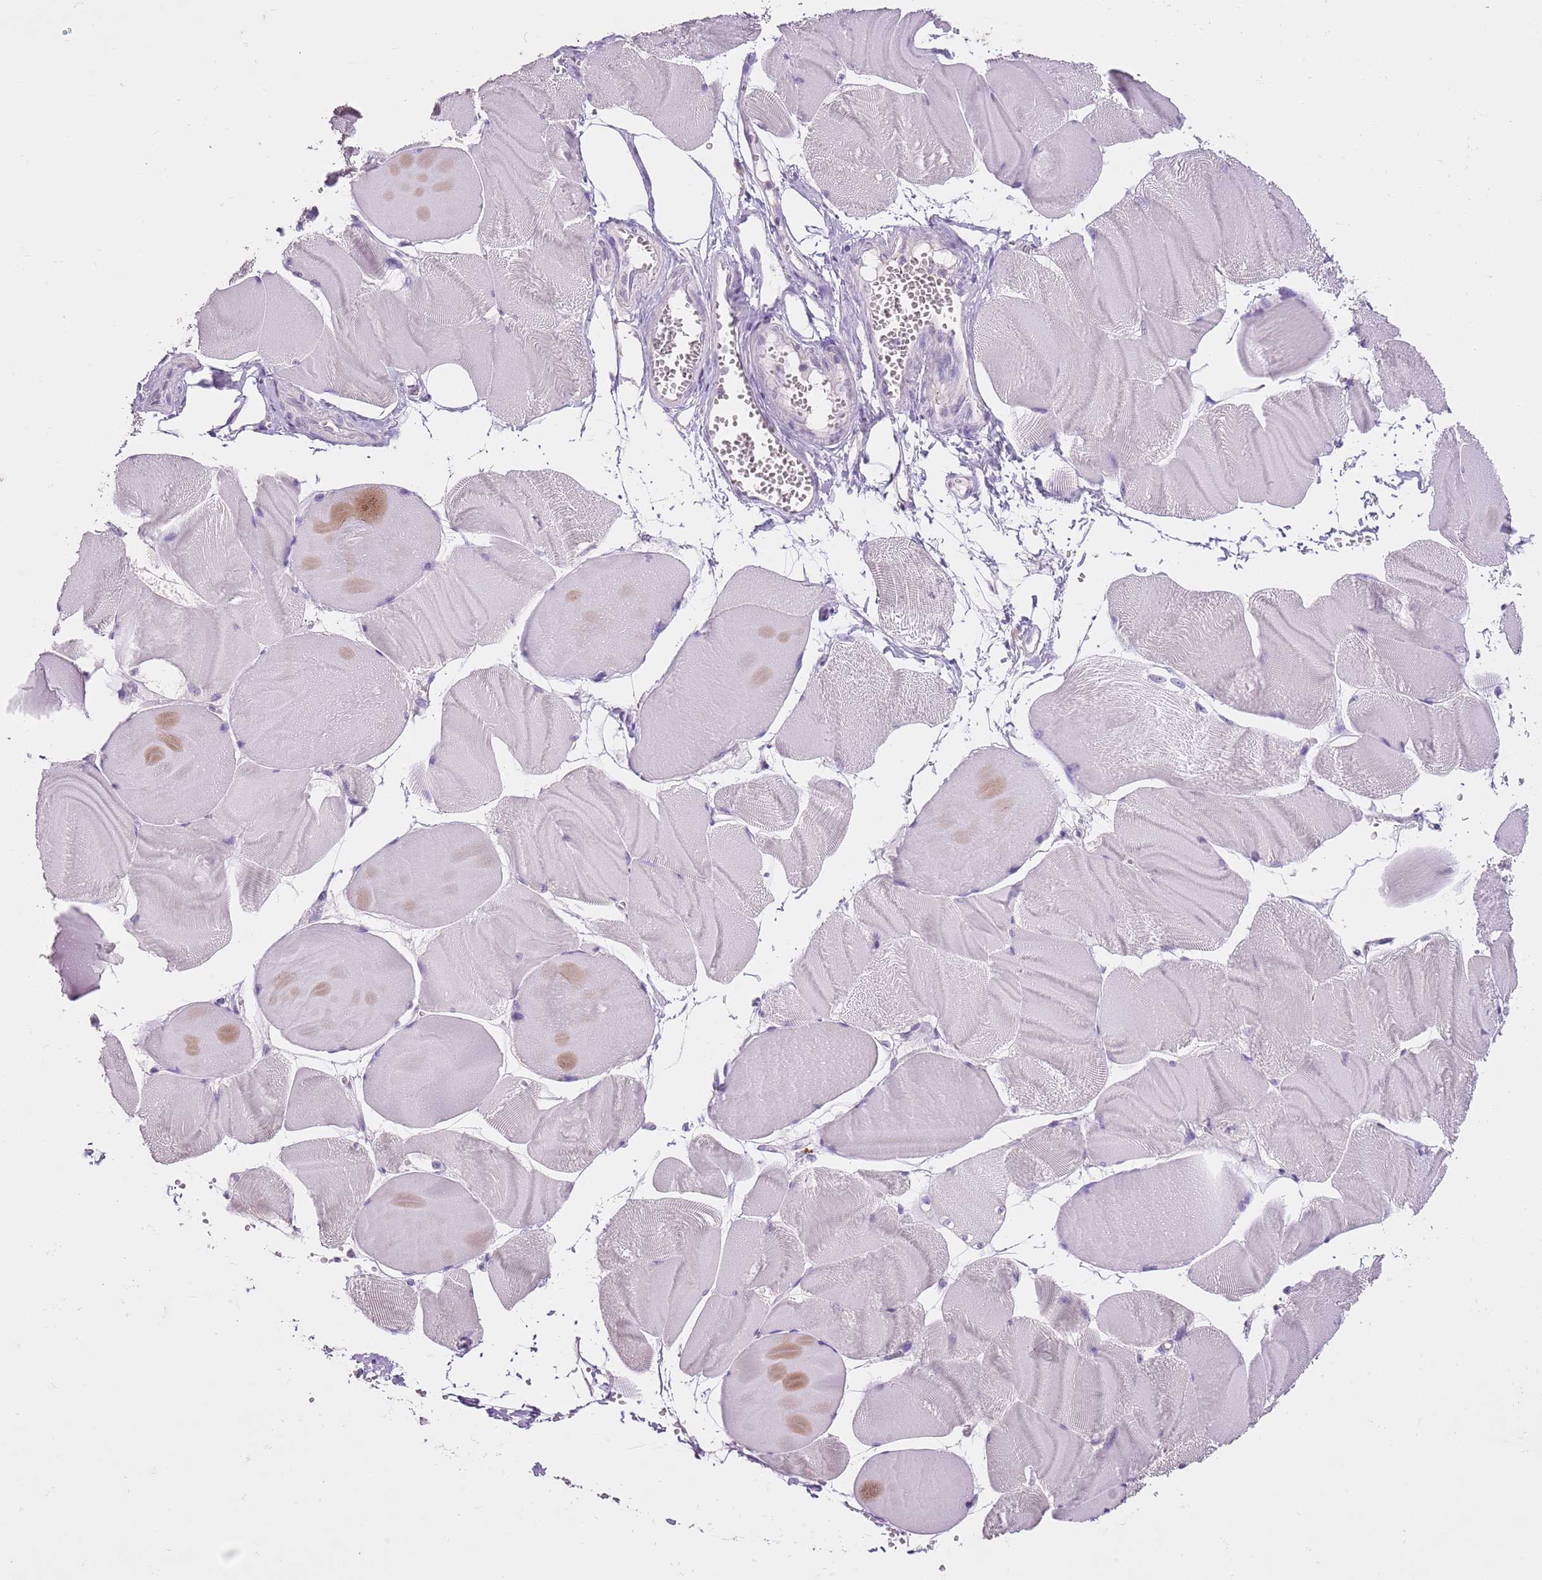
{"staining": {"intensity": "negative", "quantity": "none", "location": "none"}, "tissue": "skeletal muscle", "cell_type": "Myocytes", "image_type": "normal", "snomed": [{"axis": "morphology", "description": "Normal tissue, NOS"}, {"axis": "morphology", "description": "Basal cell carcinoma"}, {"axis": "topography", "description": "Skeletal muscle"}], "caption": "An IHC micrograph of benign skeletal muscle is shown. There is no staining in myocytes of skeletal muscle.", "gene": "SLC35E3", "patient": {"sex": "female", "age": 64}}